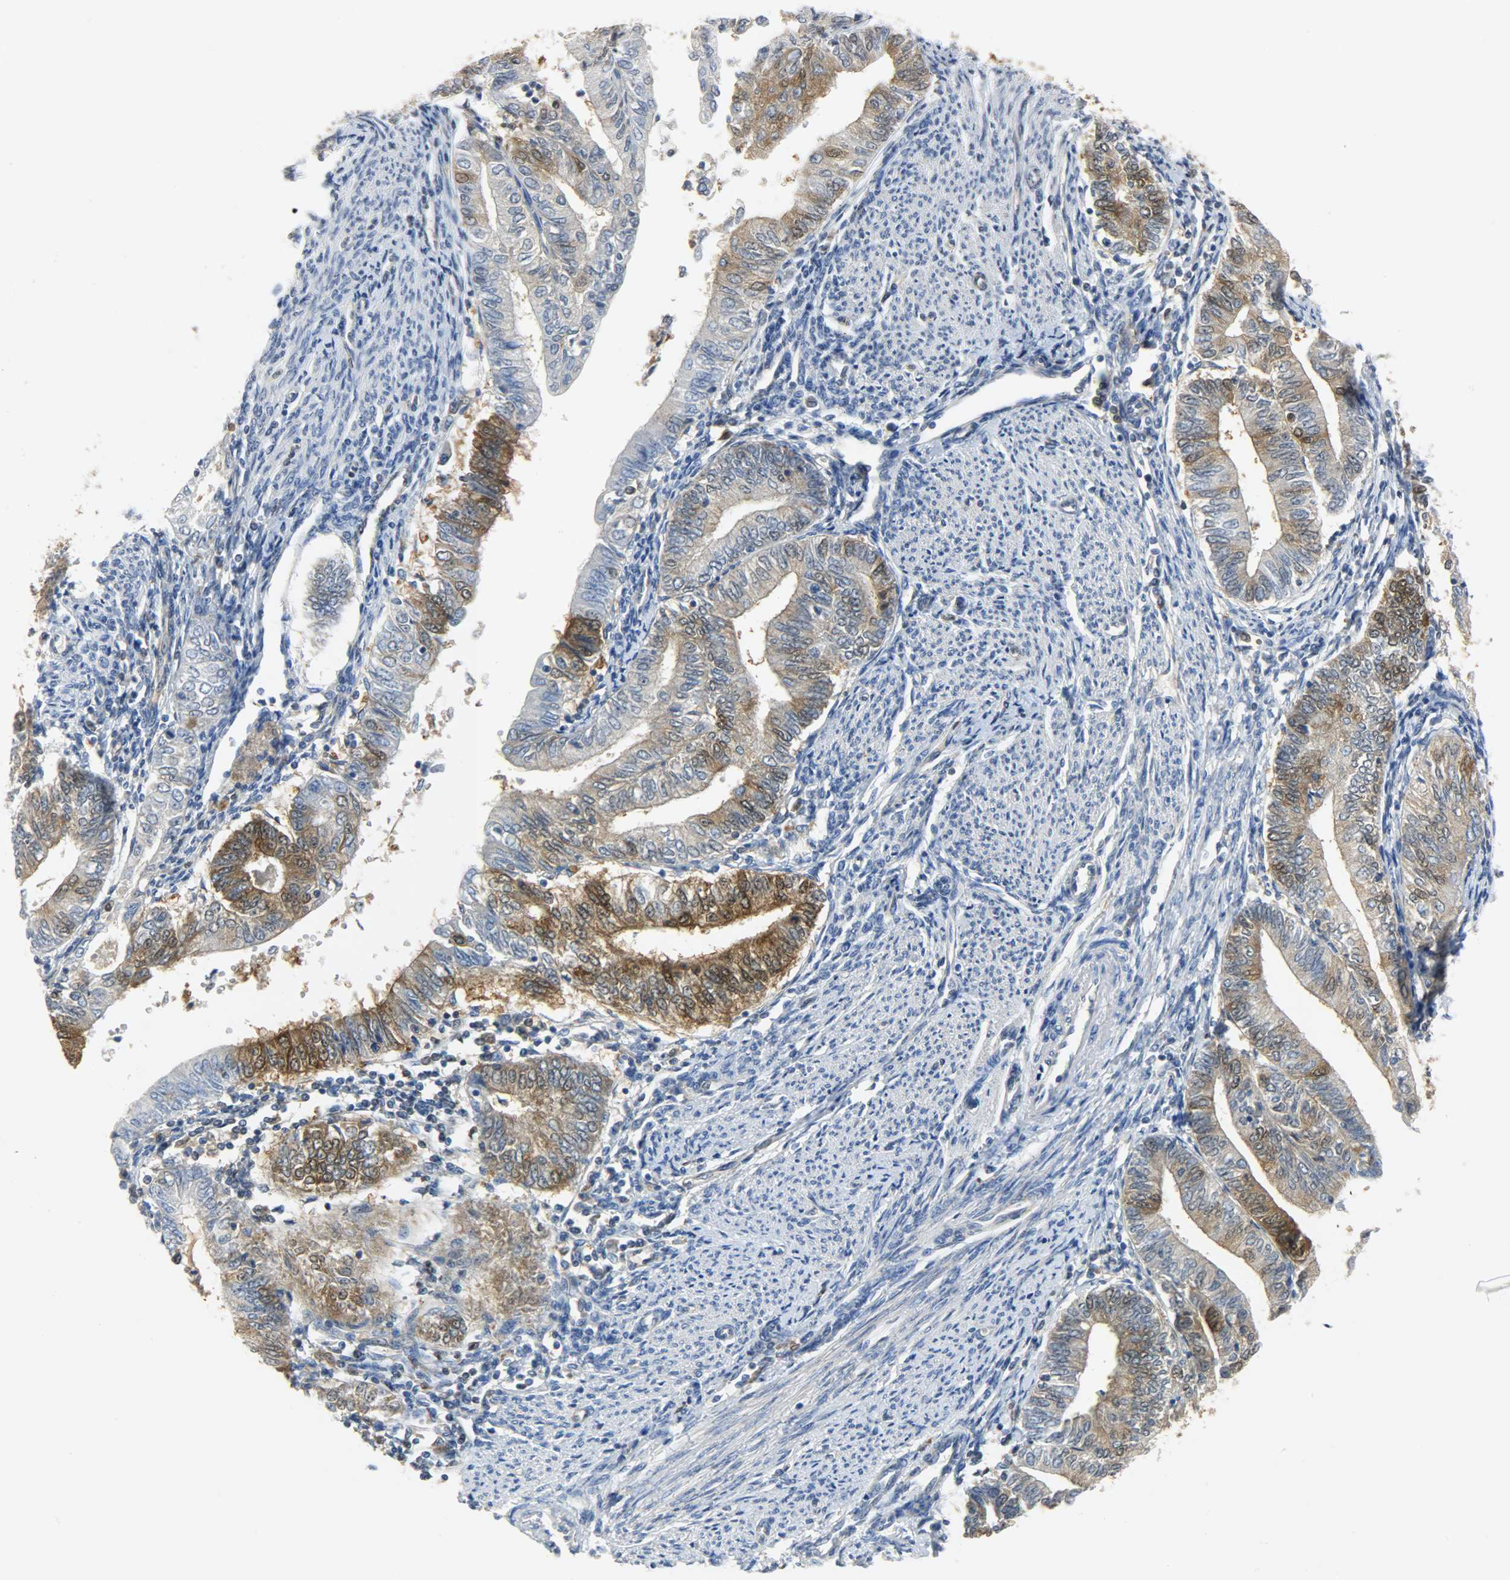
{"staining": {"intensity": "strong", "quantity": "25%-75%", "location": "cytoplasmic/membranous,nuclear"}, "tissue": "endometrial cancer", "cell_type": "Tumor cells", "image_type": "cancer", "snomed": [{"axis": "morphology", "description": "Adenocarcinoma, NOS"}, {"axis": "topography", "description": "Endometrium"}], "caption": "Endometrial cancer (adenocarcinoma) stained for a protein (brown) exhibits strong cytoplasmic/membranous and nuclear positive positivity in approximately 25%-75% of tumor cells.", "gene": "EIF4EBP1", "patient": {"sex": "female", "age": 66}}